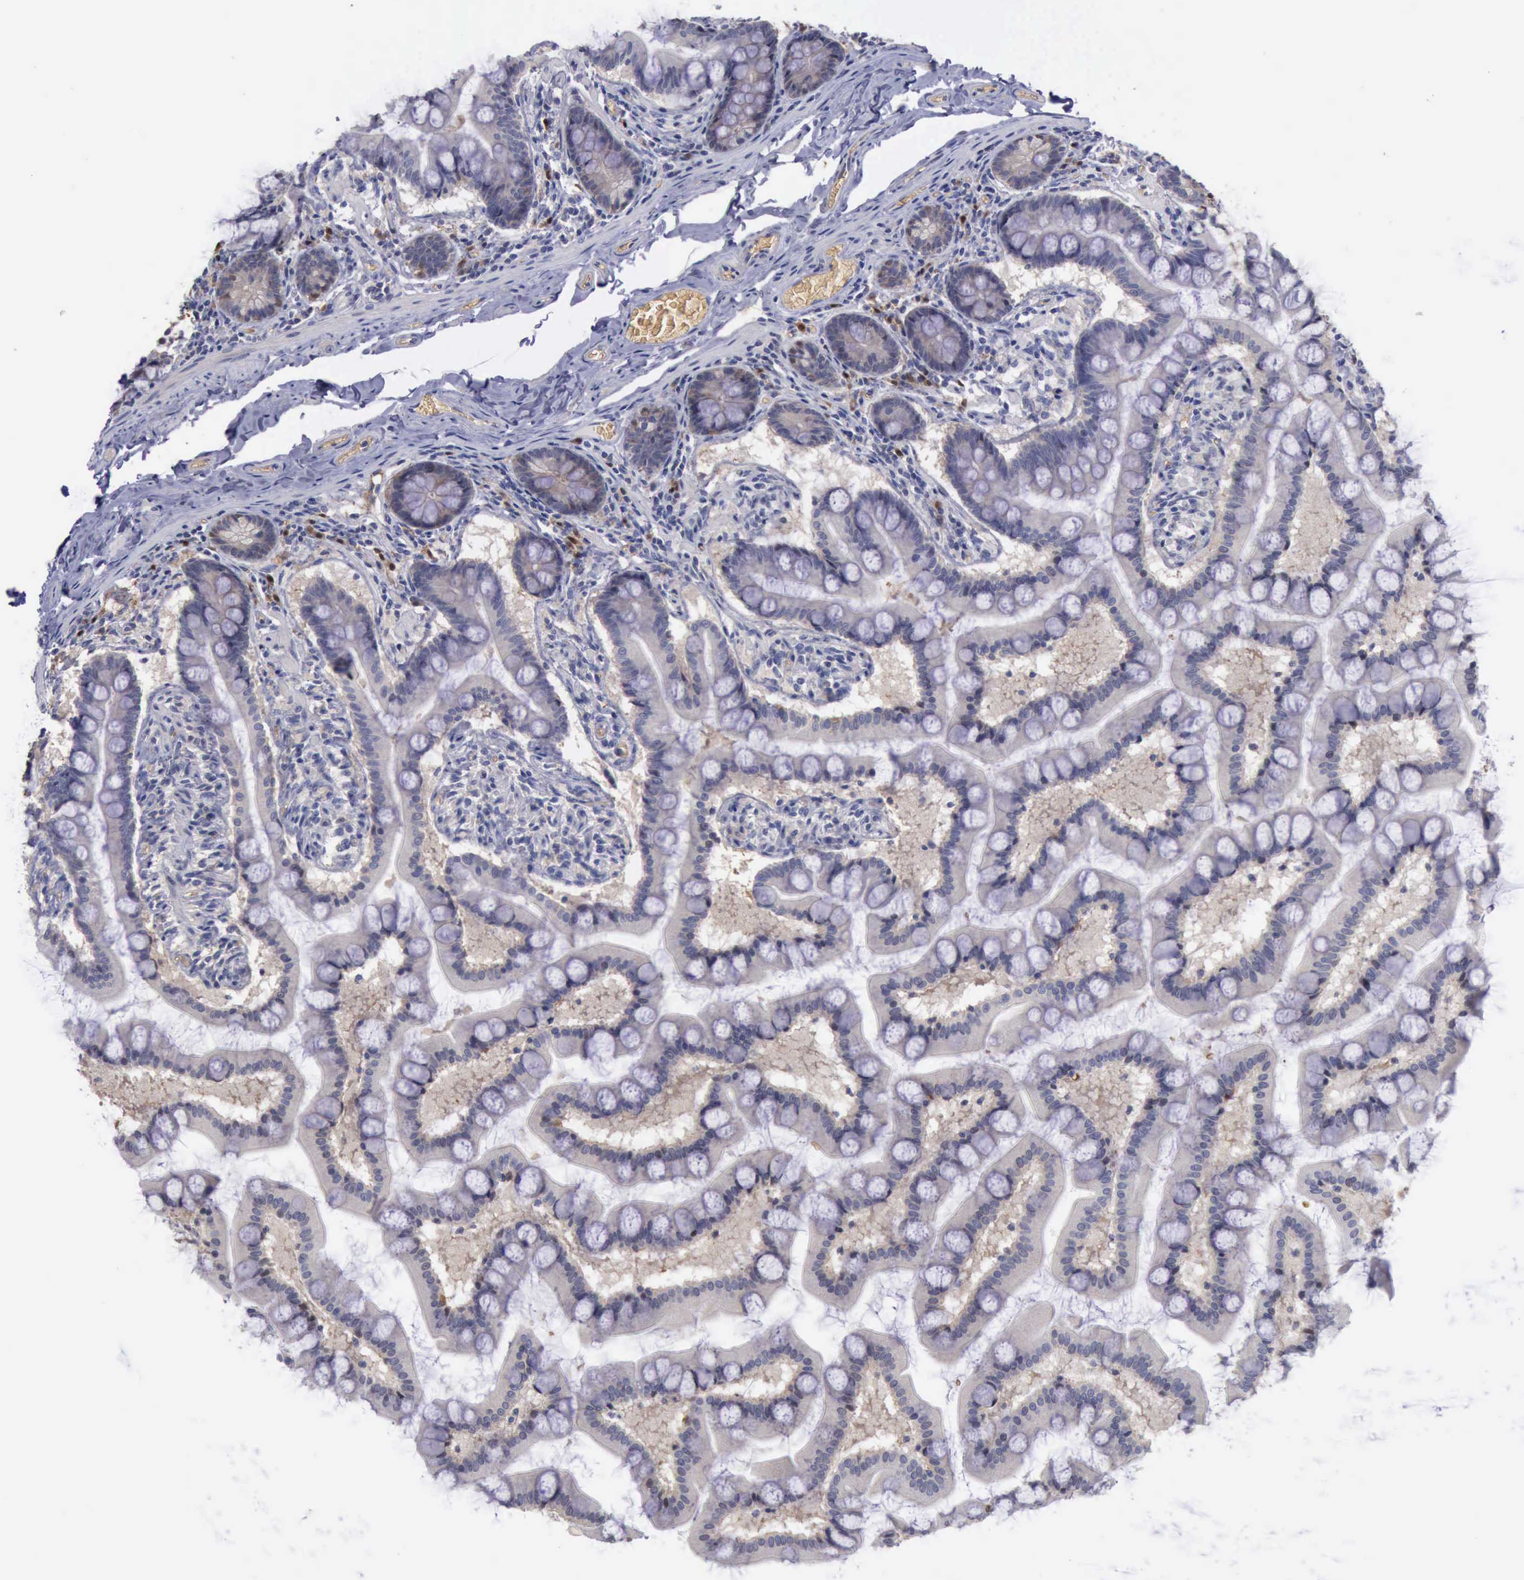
{"staining": {"intensity": "moderate", "quantity": "<25%", "location": "nuclear"}, "tissue": "small intestine", "cell_type": "Glandular cells", "image_type": "normal", "snomed": [{"axis": "morphology", "description": "Normal tissue, NOS"}, {"axis": "topography", "description": "Small intestine"}], "caption": "The photomicrograph displays immunohistochemical staining of unremarkable small intestine. There is moderate nuclear expression is appreciated in about <25% of glandular cells.", "gene": "CEP128", "patient": {"sex": "male", "age": 41}}